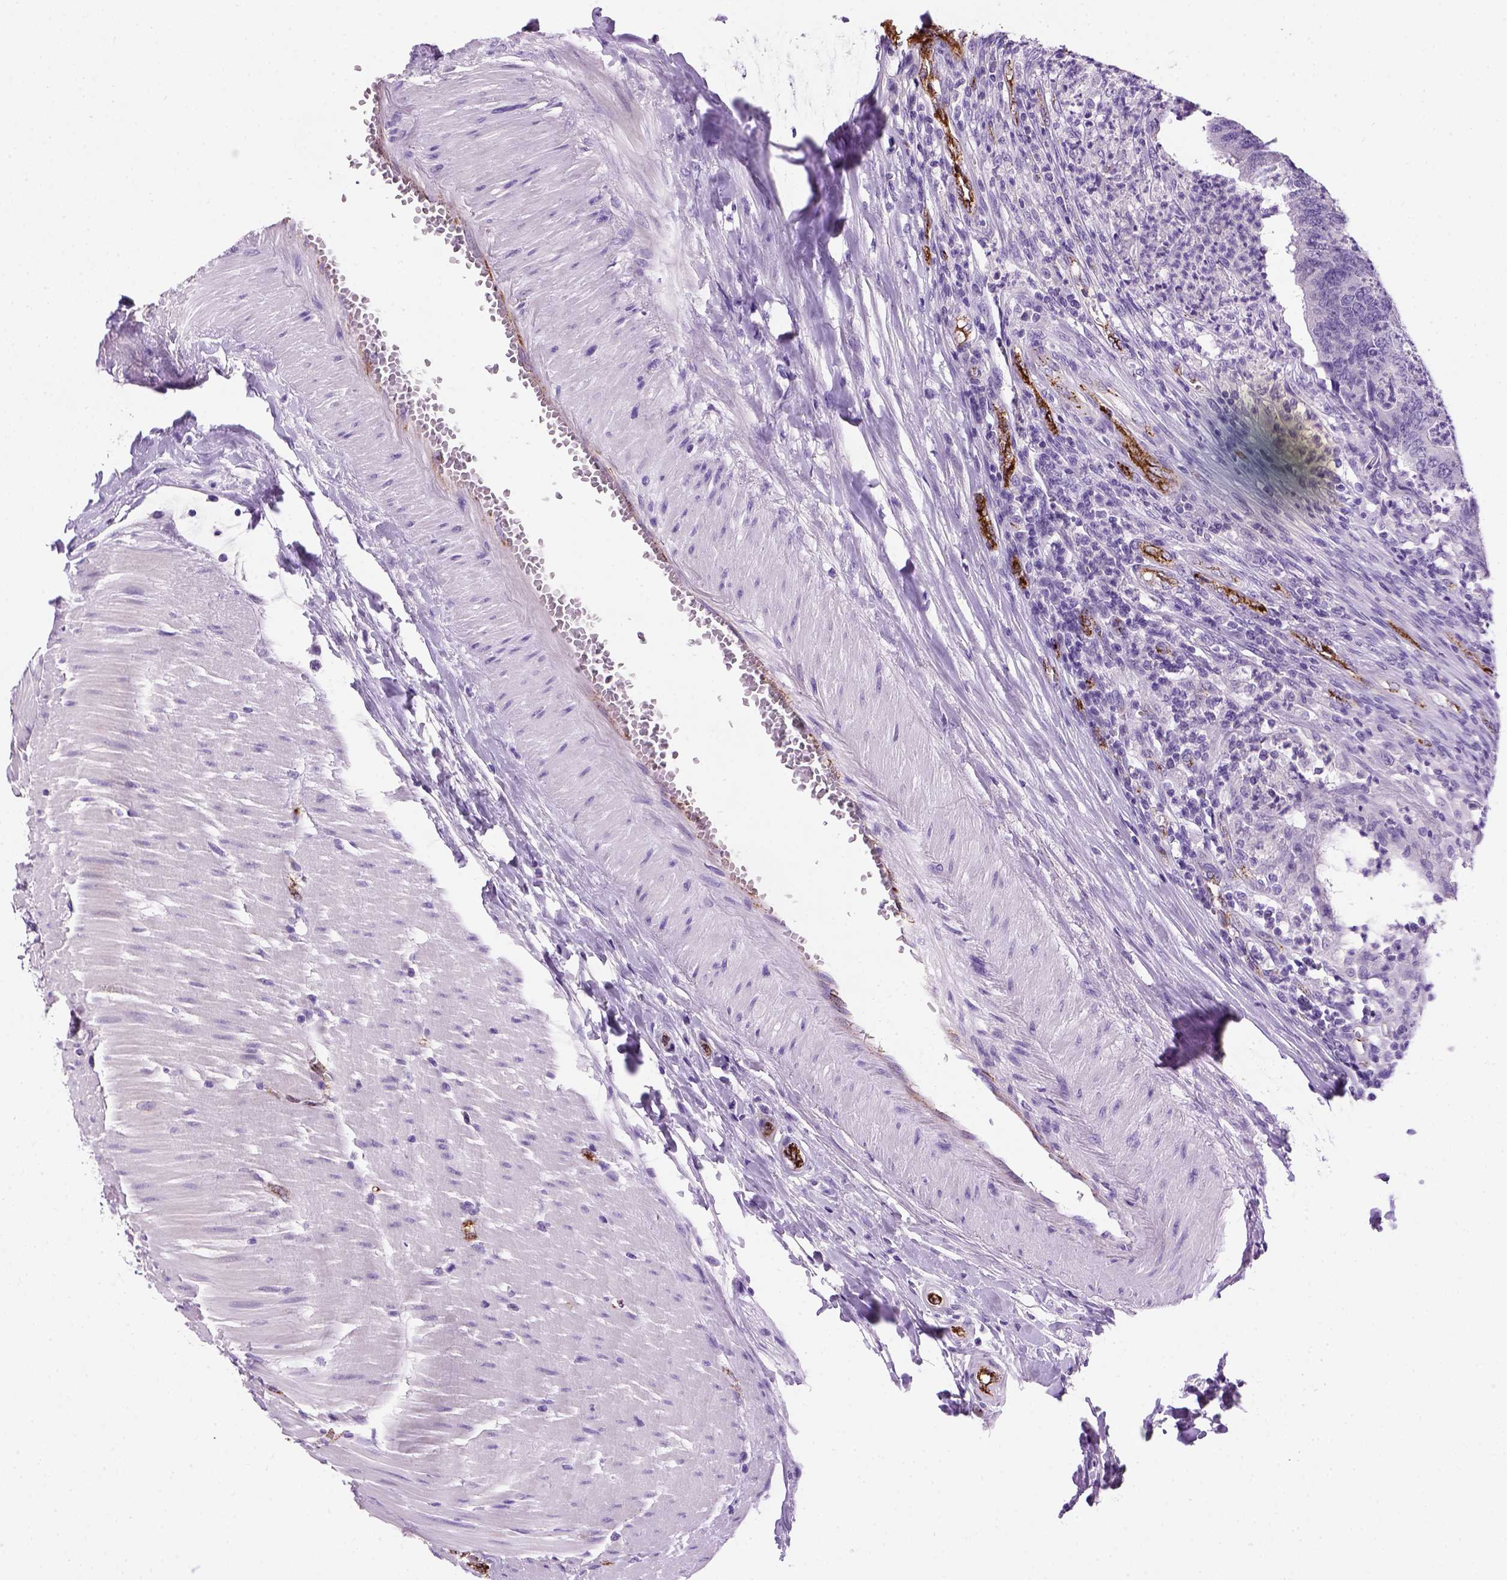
{"staining": {"intensity": "negative", "quantity": "none", "location": "none"}, "tissue": "colorectal cancer", "cell_type": "Tumor cells", "image_type": "cancer", "snomed": [{"axis": "morphology", "description": "Adenocarcinoma, NOS"}, {"axis": "topography", "description": "Colon"}], "caption": "Image shows no protein positivity in tumor cells of adenocarcinoma (colorectal) tissue.", "gene": "VWF", "patient": {"sex": "female", "age": 67}}